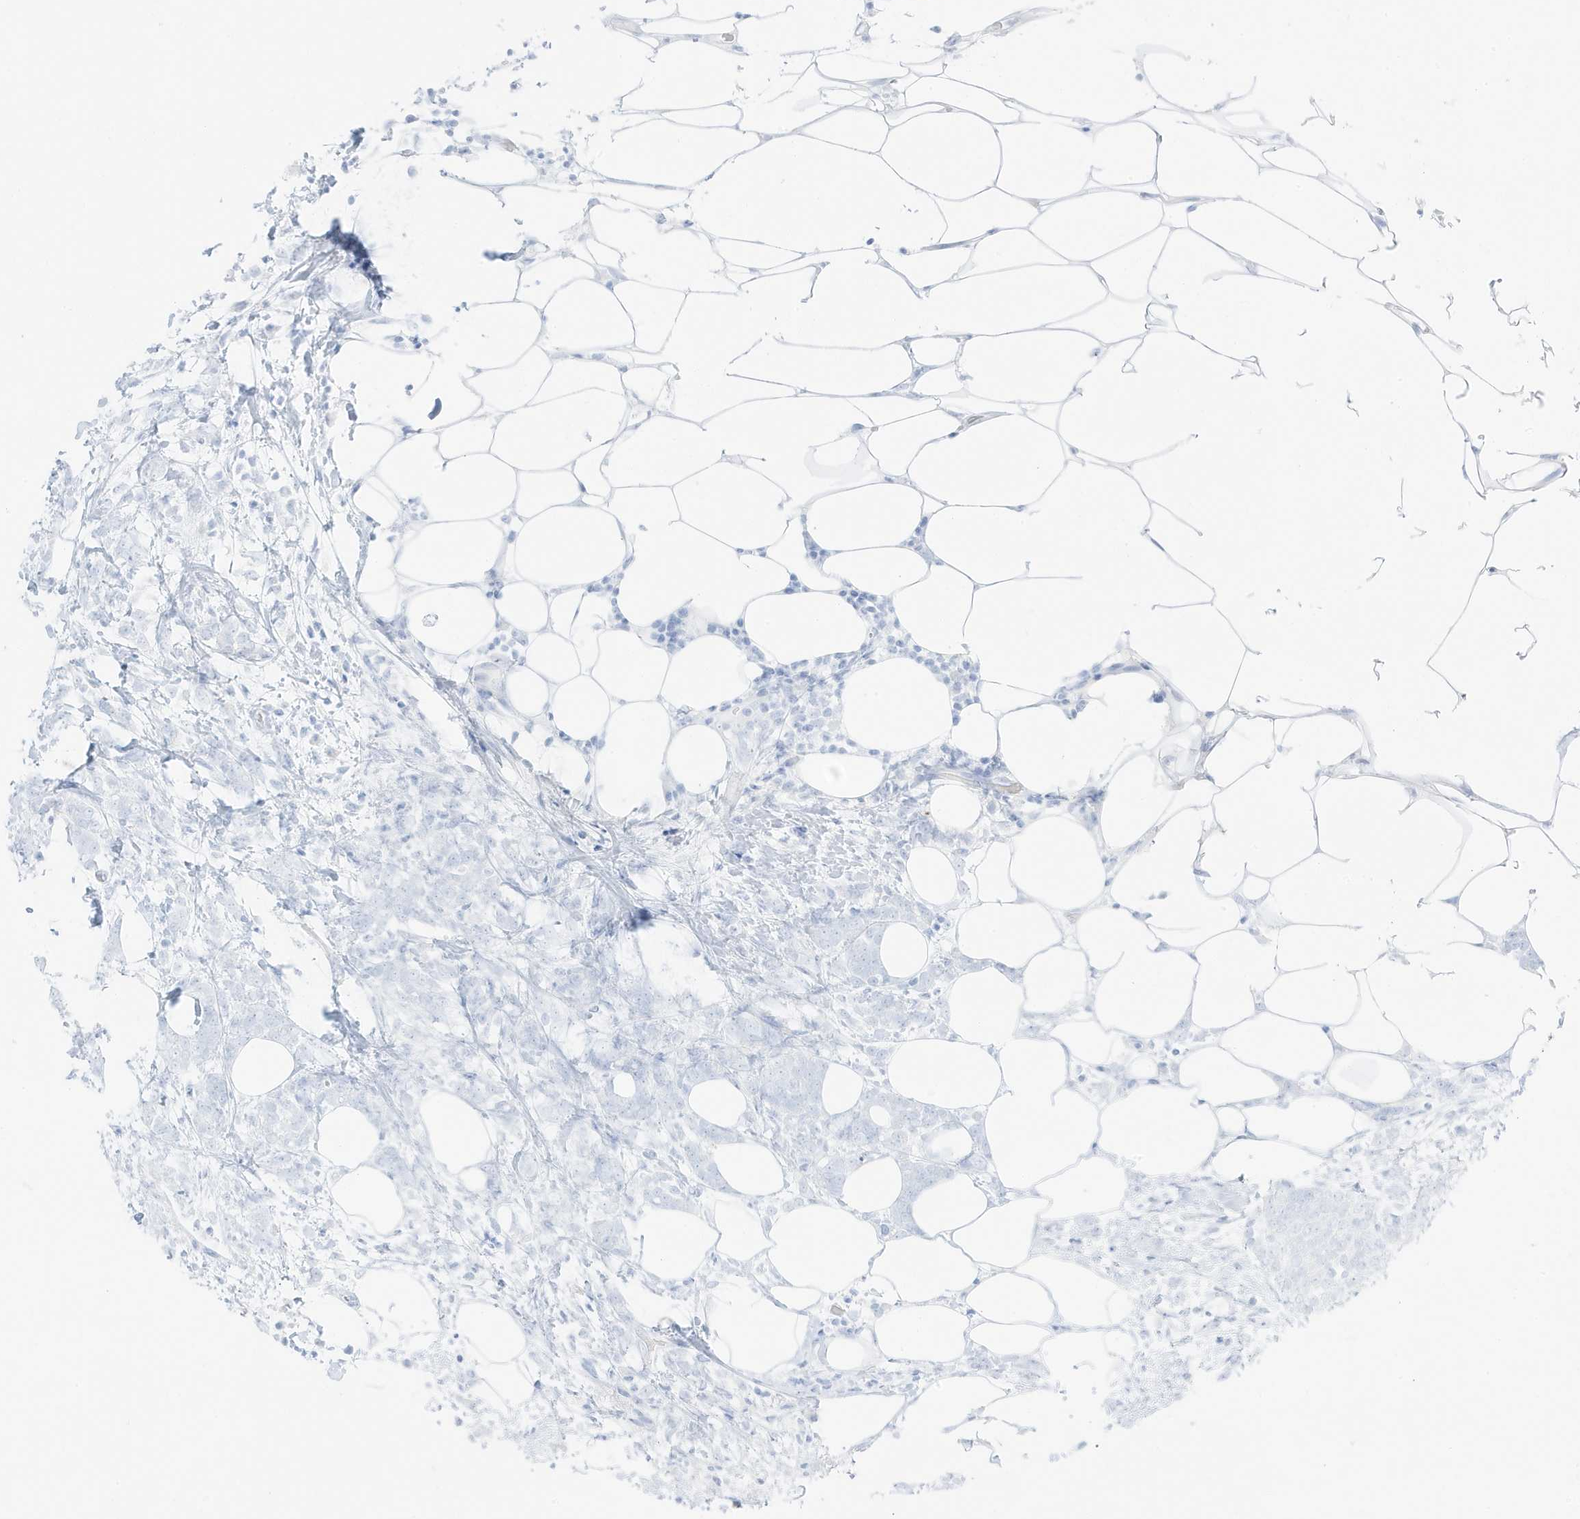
{"staining": {"intensity": "negative", "quantity": "none", "location": "none"}, "tissue": "breast cancer", "cell_type": "Tumor cells", "image_type": "cancer", "snomed": [{"axis": "morphology", "description": "Lobular carcinoma"}, {"axis": "topography", "description": "Breast"}], "caption": "A high-resolution histopathology image shows immunohistochemistry staining of breast lobular carcinoma, which displays no significant positivity in tumor cells.", "gene": "SLC22A13", "patient": {"sex": "female", "age": 58}}